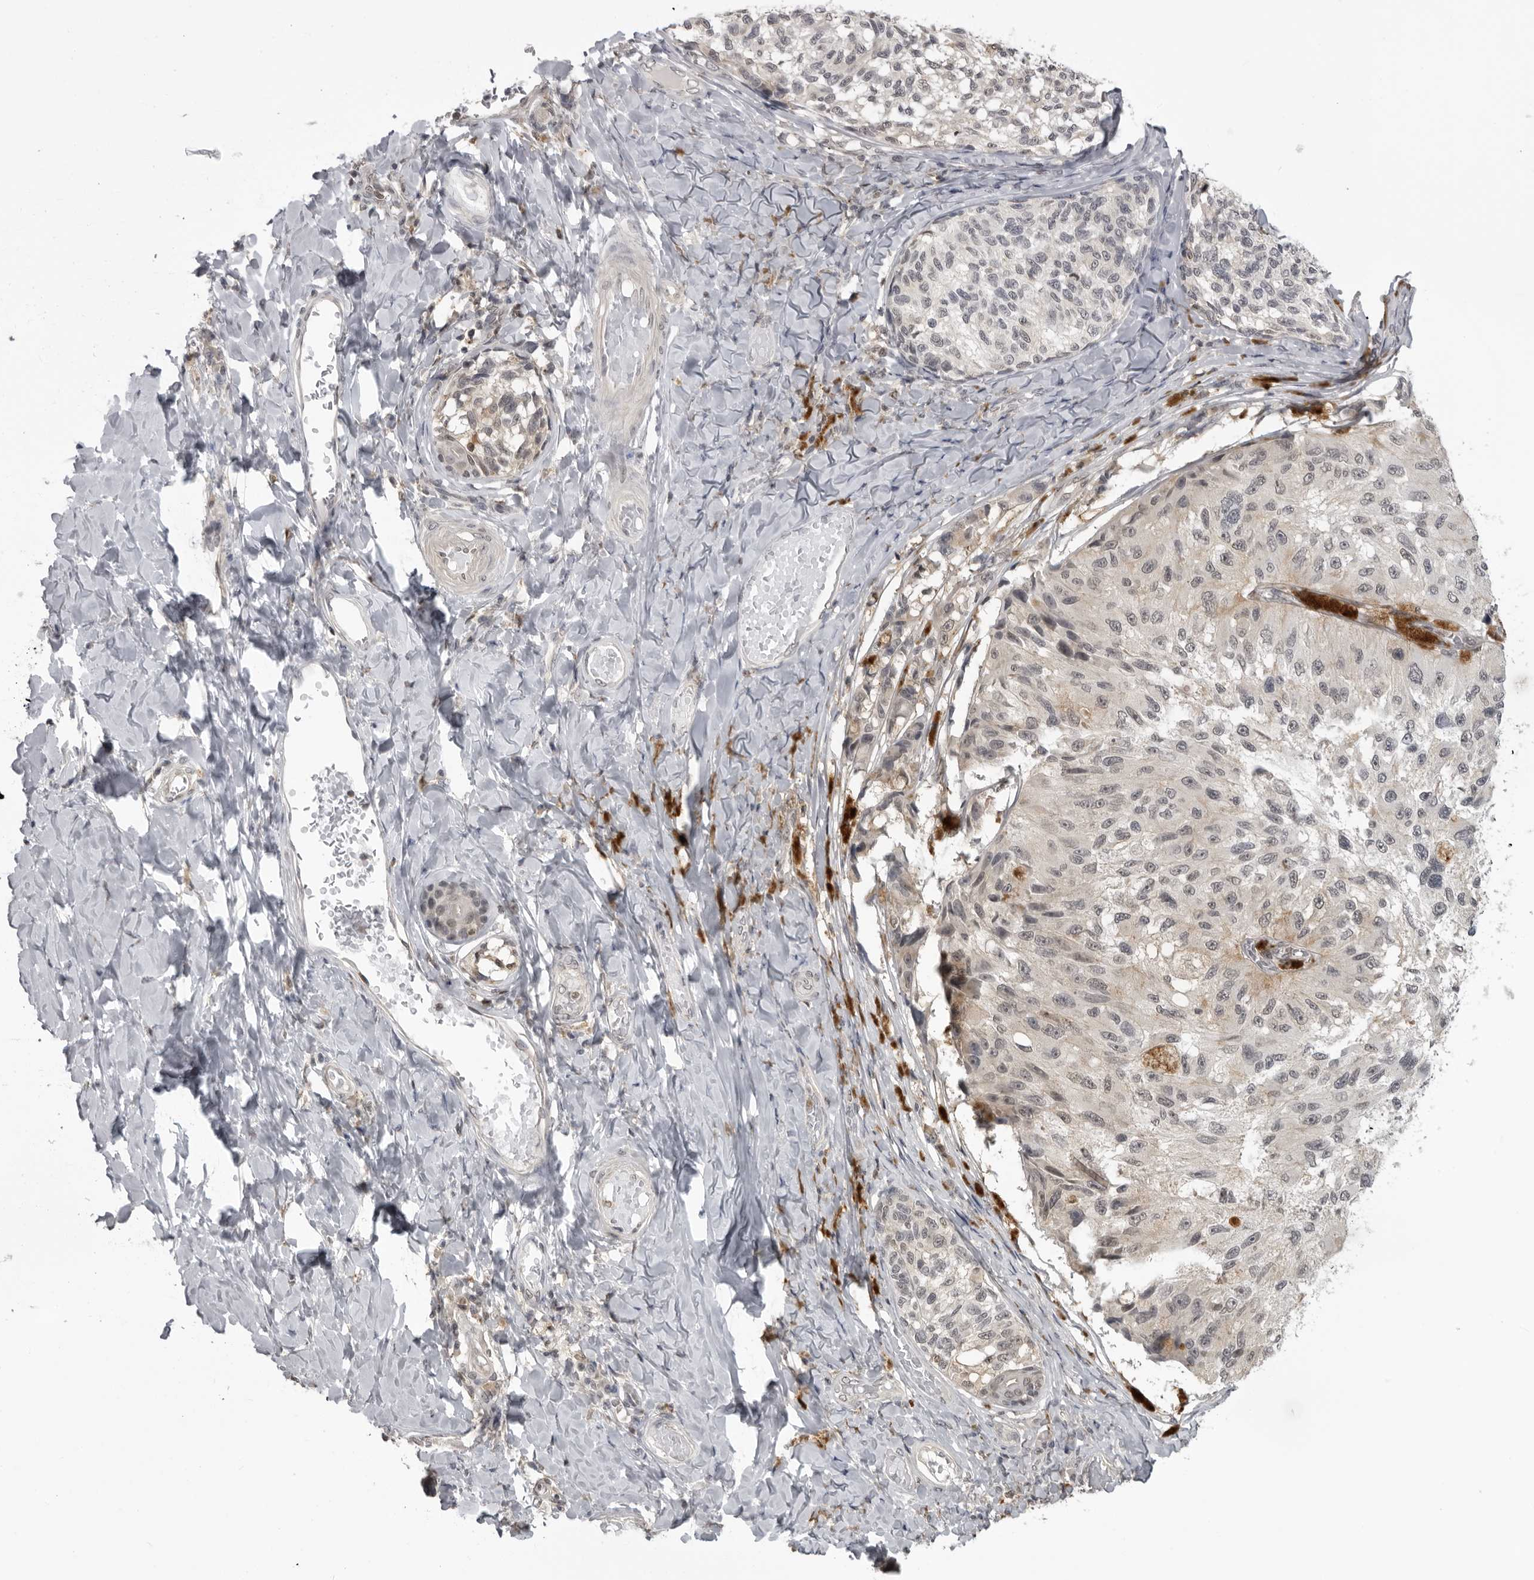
{"staining": {"intensity": "weak", "quantity": "25%-75%", "location": "nuclear"}, "tissue": "melanoma", "cell_type": "Tumor cells", "image_type": "cancer", "snomed": [{"axis": "morphology", "description": "Malignant melanoma, NOS"}, {"axis": "topography", "description": "Skin"}], "caption": "Immunohistochemical staining of malignant melanoma displays low levels of weak nuclear staining in about 25%-75% of tumor cells. (DAB IHC with brightfield microscopy, high magnification).", "gene": "PDCL3", "patient": {"sex": "female", "age": 73}}